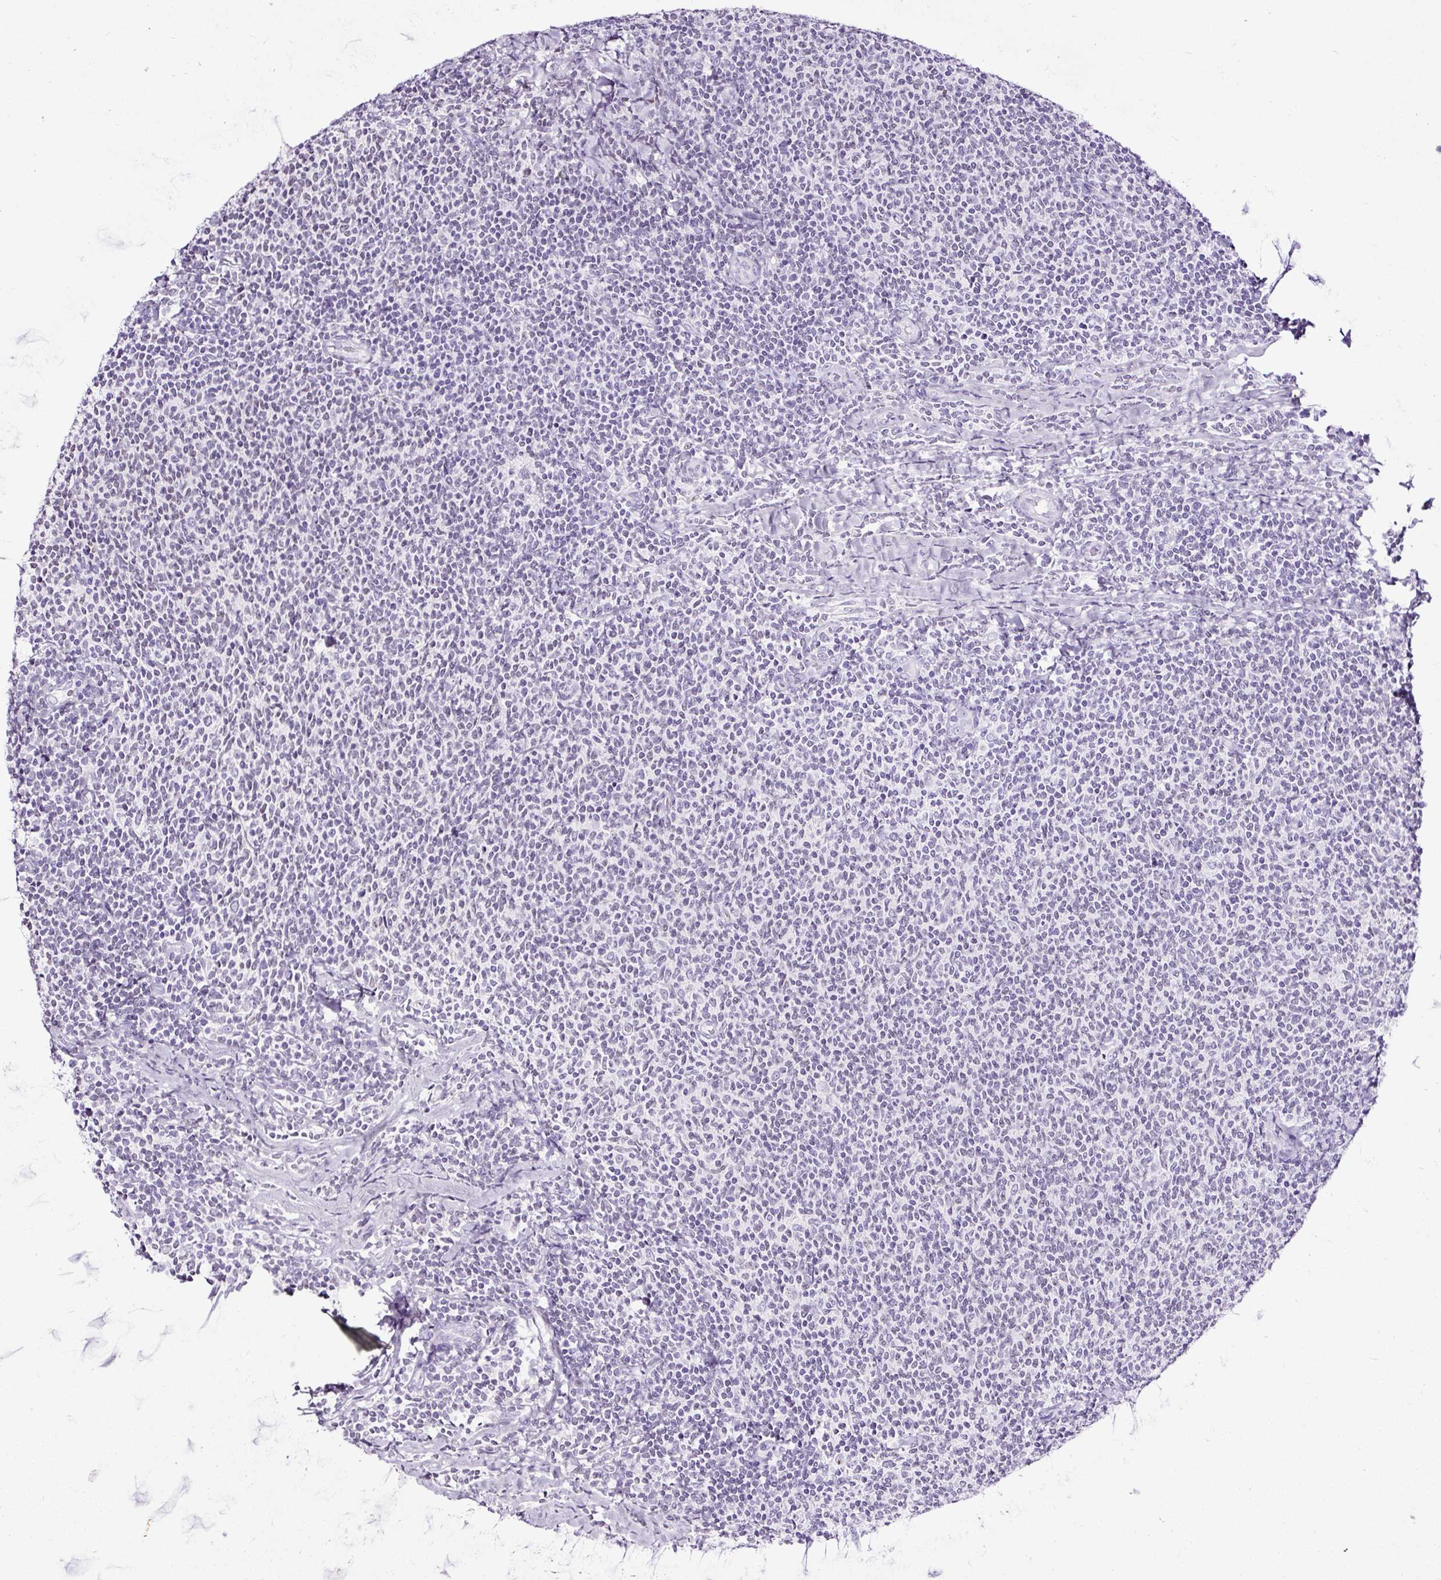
{"staining": {"intensity": "negative", "quantity": "none", "location": "none"}, "tissue": "lymphoma", "cell_type": "Tumor cells", "image_type": "cancer", "snomed": [{"axis": "morphology", "description": "Malignant lymphoma, non-Hodgkin's type, Low grade"}, {"axis": "topography", "description": "Lymph node"}], "caption": "The IHC histopathology image has no significant positivity in tumor cells of low-grade malignant lymphoma, non-Hodgkin's type tissue. Brightfield microscopy of IHC stained with DAB (3,3'-diaminobenzidine) (brown) and hematoxylin (blue), captured at high magnification.", "gene": "NPHS2", "patient": {"sex": "male", "age": 52}}